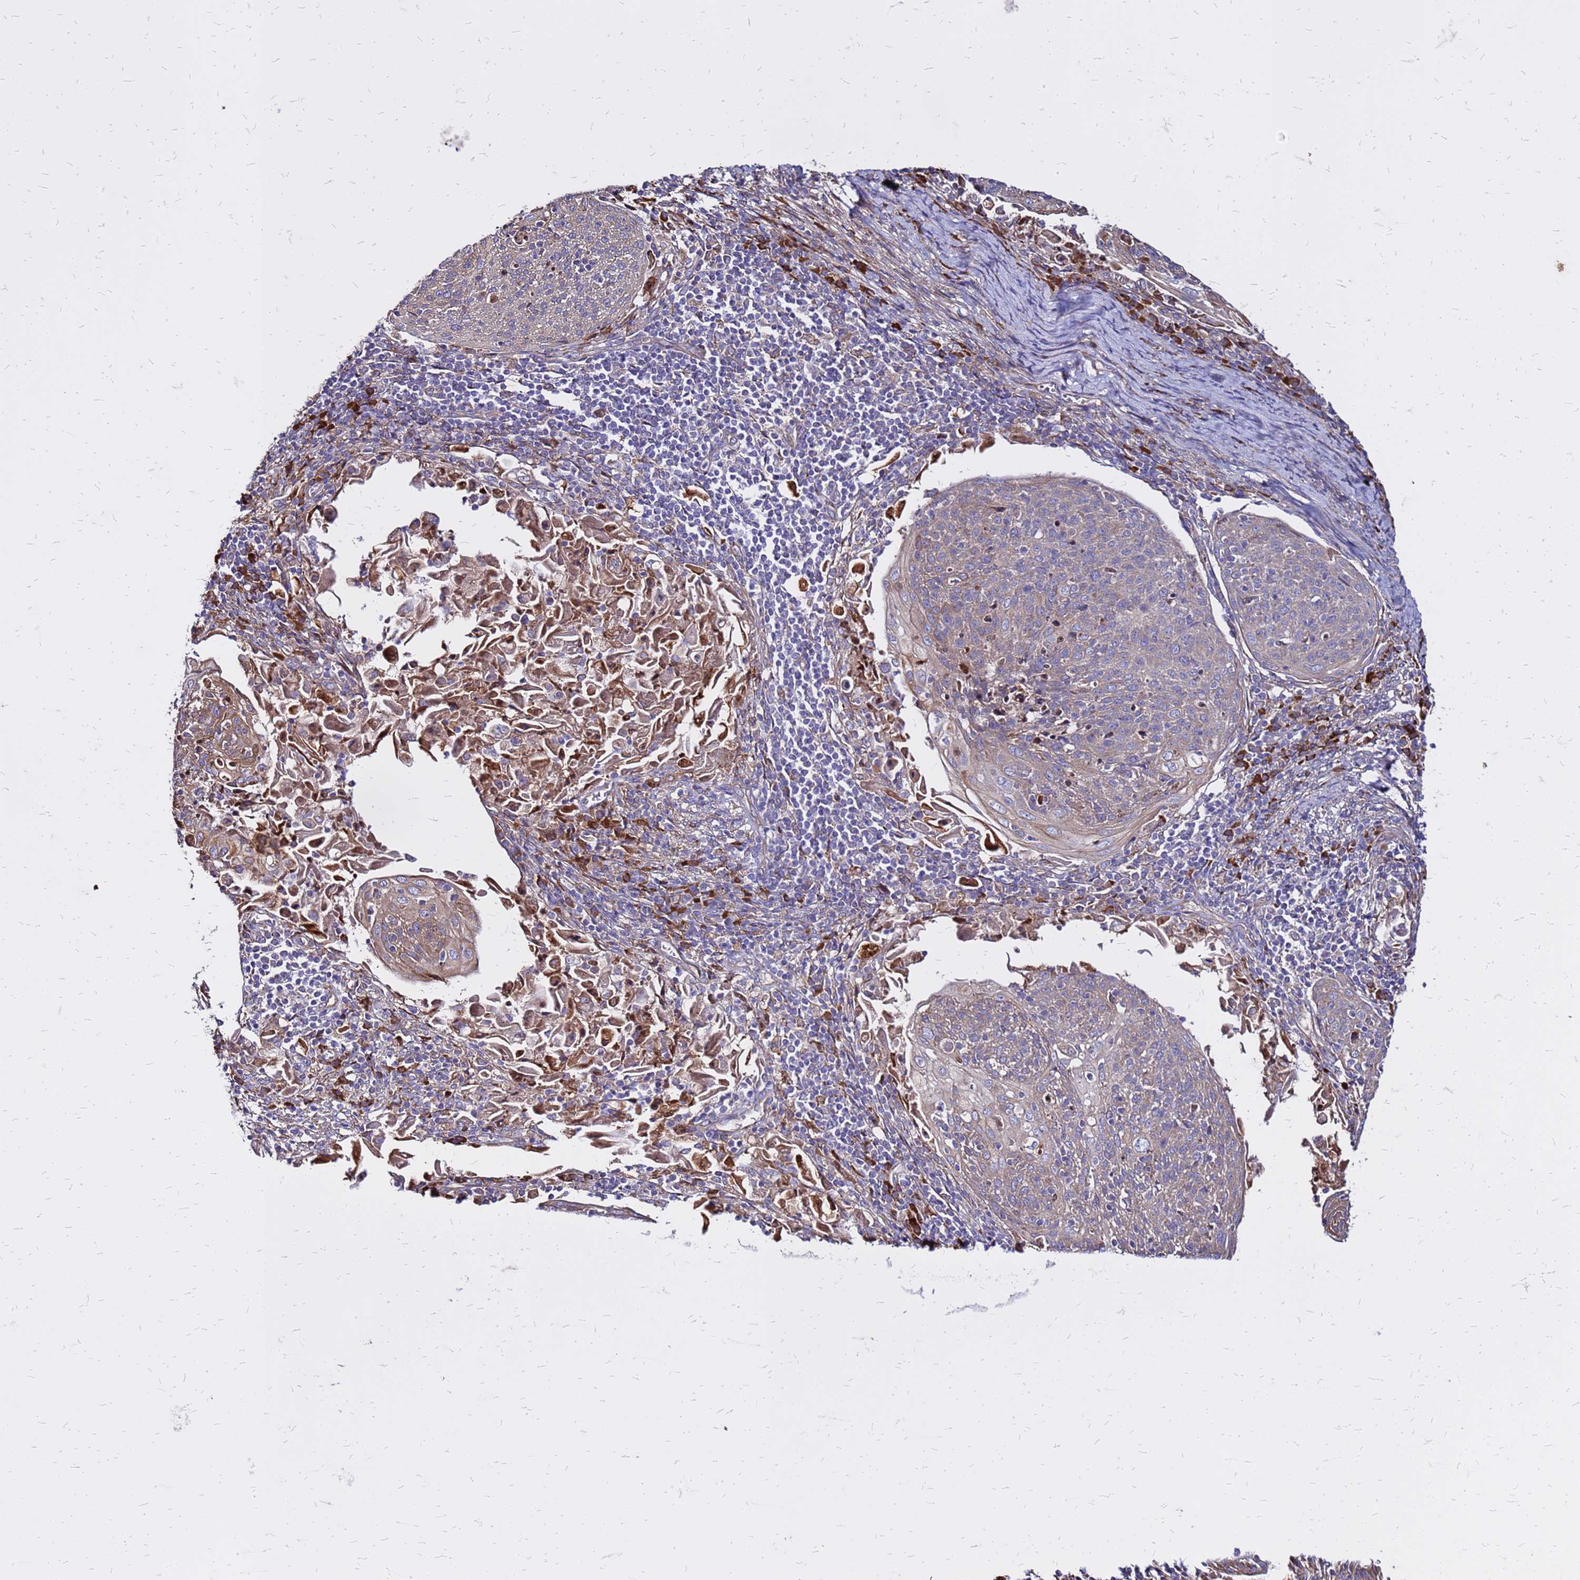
{"staining": {"intensity": "moderate", "quantity": "<25%", "location": "cytoplasmic/membranous"}, "tissue": "cervical cancer", "cell_type": "Tumor cells", "image_type": "cancer", "snomed": [{"axis": "morphology", "description": "Squamous cell carcinoma, NOS"}, {"axis": "topography", "description": "Cervix"}], "caption": "Cervical squamous cell carcinoma tissue exhibits moderate cytoplasmic/membranous staining in about <25% of tumor cells", "gene": "VMO1", "patient": {"sex": "female", "age": 67}}